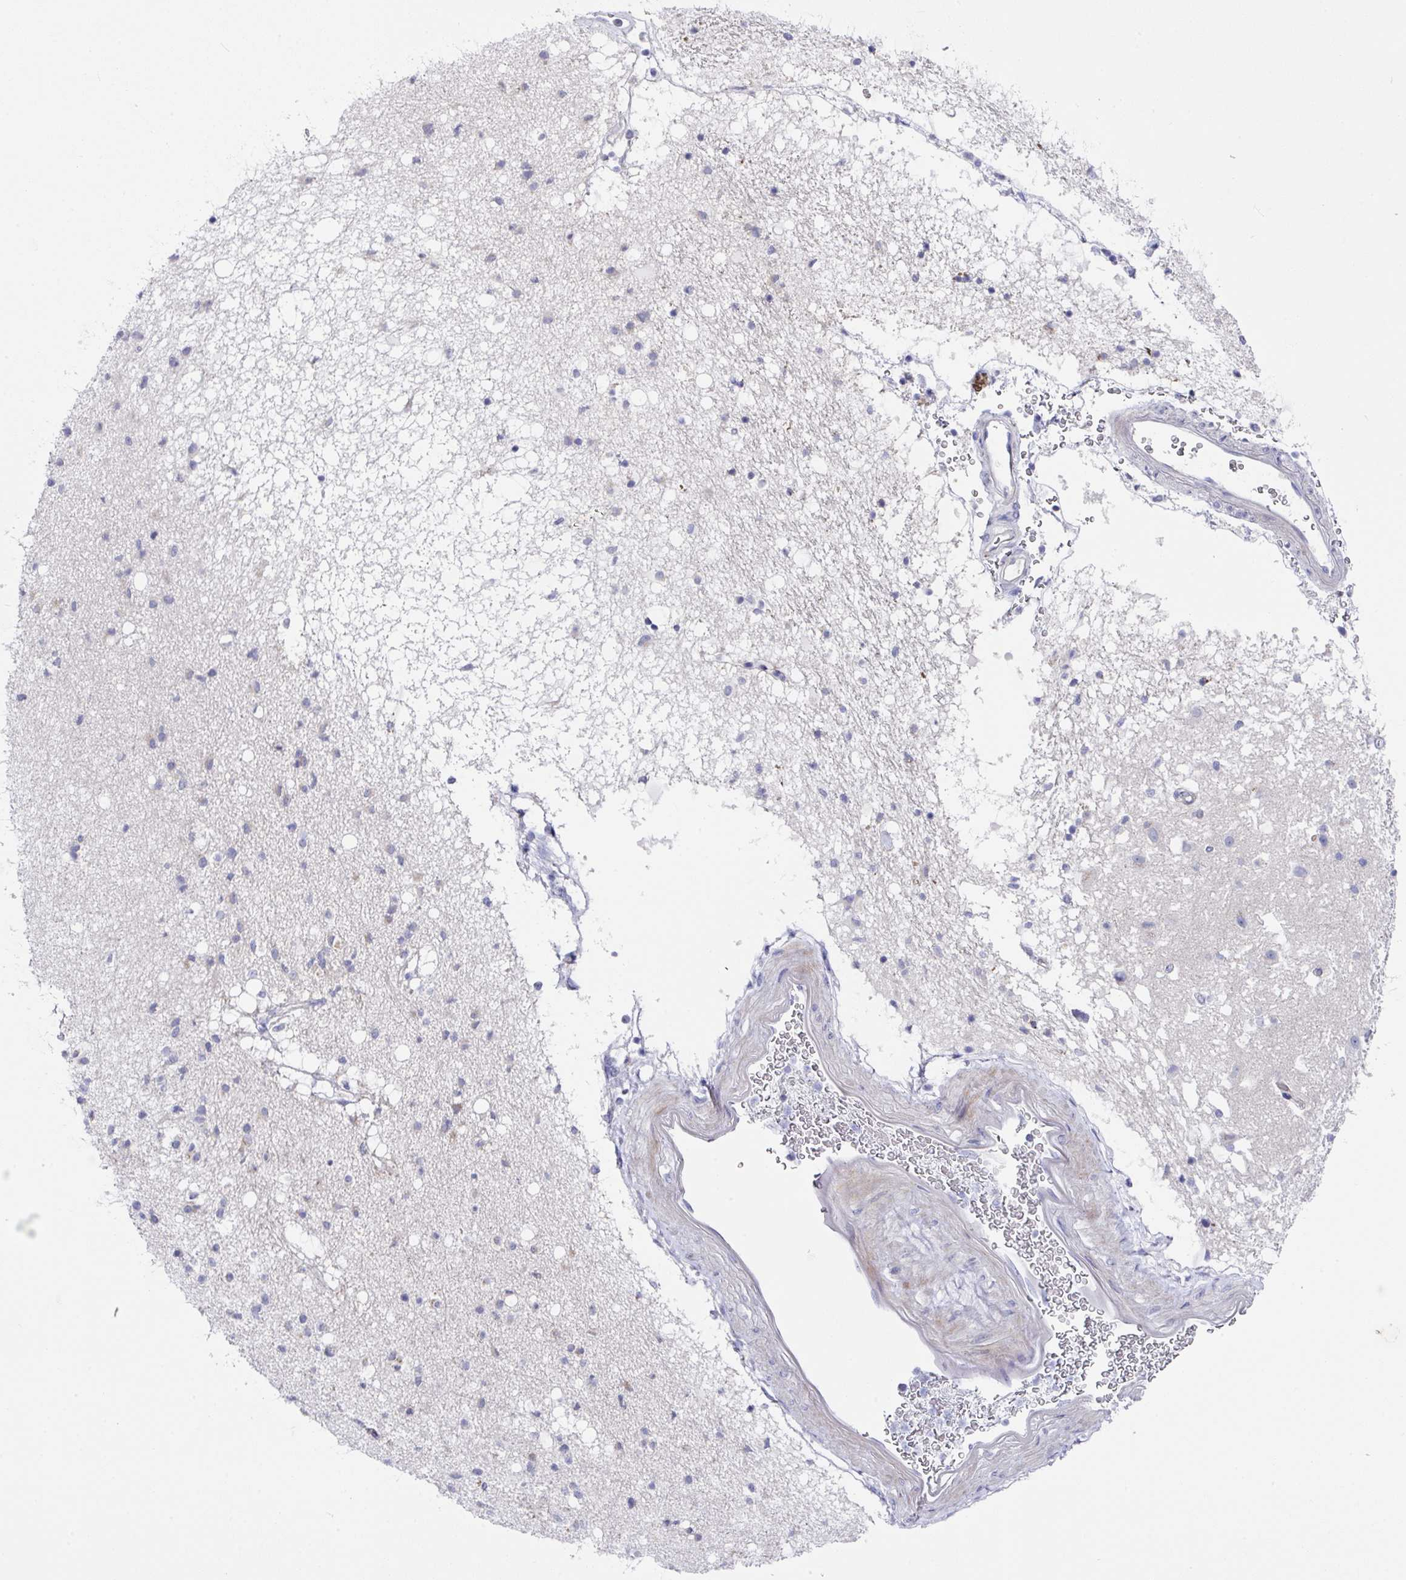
{"staining": {"intensity": "weak", "quantity": "<25%", "location": "cytoplasmic/membranous"}, "tissue": "caudate", "cell_type": "Glial cells", "image_type": "normal", "snomed": [{"axis": "morphology", "description": "Normal tissue, NOS"}, {"axis": "topography", "description": "Lateral ventricle wall"}], "caption": "Immunohistochemistry image of unremarkable caudate: caudate stained with DAB demonstrates no significant protein staining in glial cells. (DAB (3,3'-diaminobenzidine) immunohistochemistry (IHC), high magnification).", "gene": "CLDN1", "patient": {"sex": "male", "age": 58}}